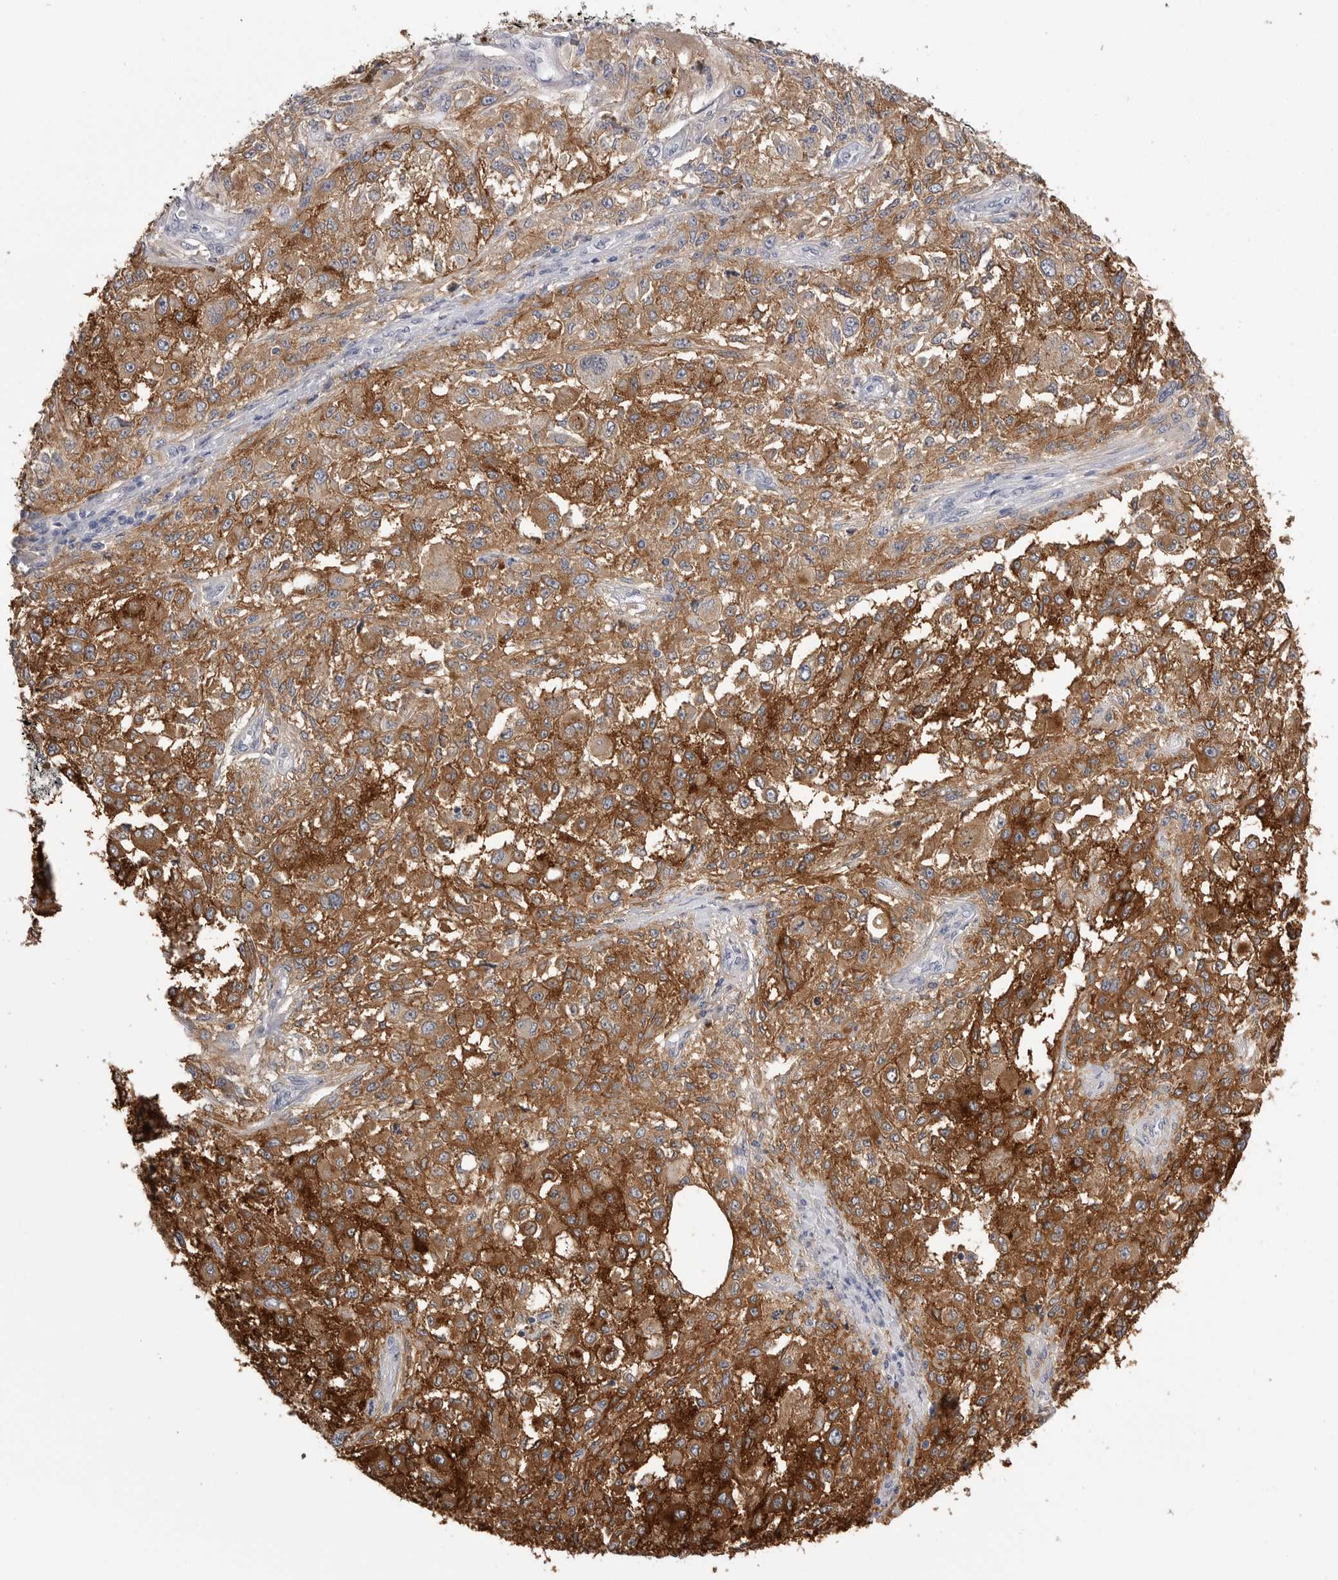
{"staining": {"intensity": "moderate", "quantity": ">75%", "location": "cytoplasmic/membranous"}, "tissue": "melanoma", "cell_type": "Tumor cells", "image_type": "cancer", "snomed": [{"axis": "morphology", "description": "Necrosis, NOS"}, {"axis": "morphology", "description": "Malignant melanoma, NOS"}, {"axis": "topography", "description": "Skin"}], "caption": "About >75% of tumor cells in melanoma demonstrate moderate cytoplasmic/membranous protein expression as visualized by brown immunohistochemical staining.", "gene": "AKAP12", "patient": {"sex": "female", "age": 87}}